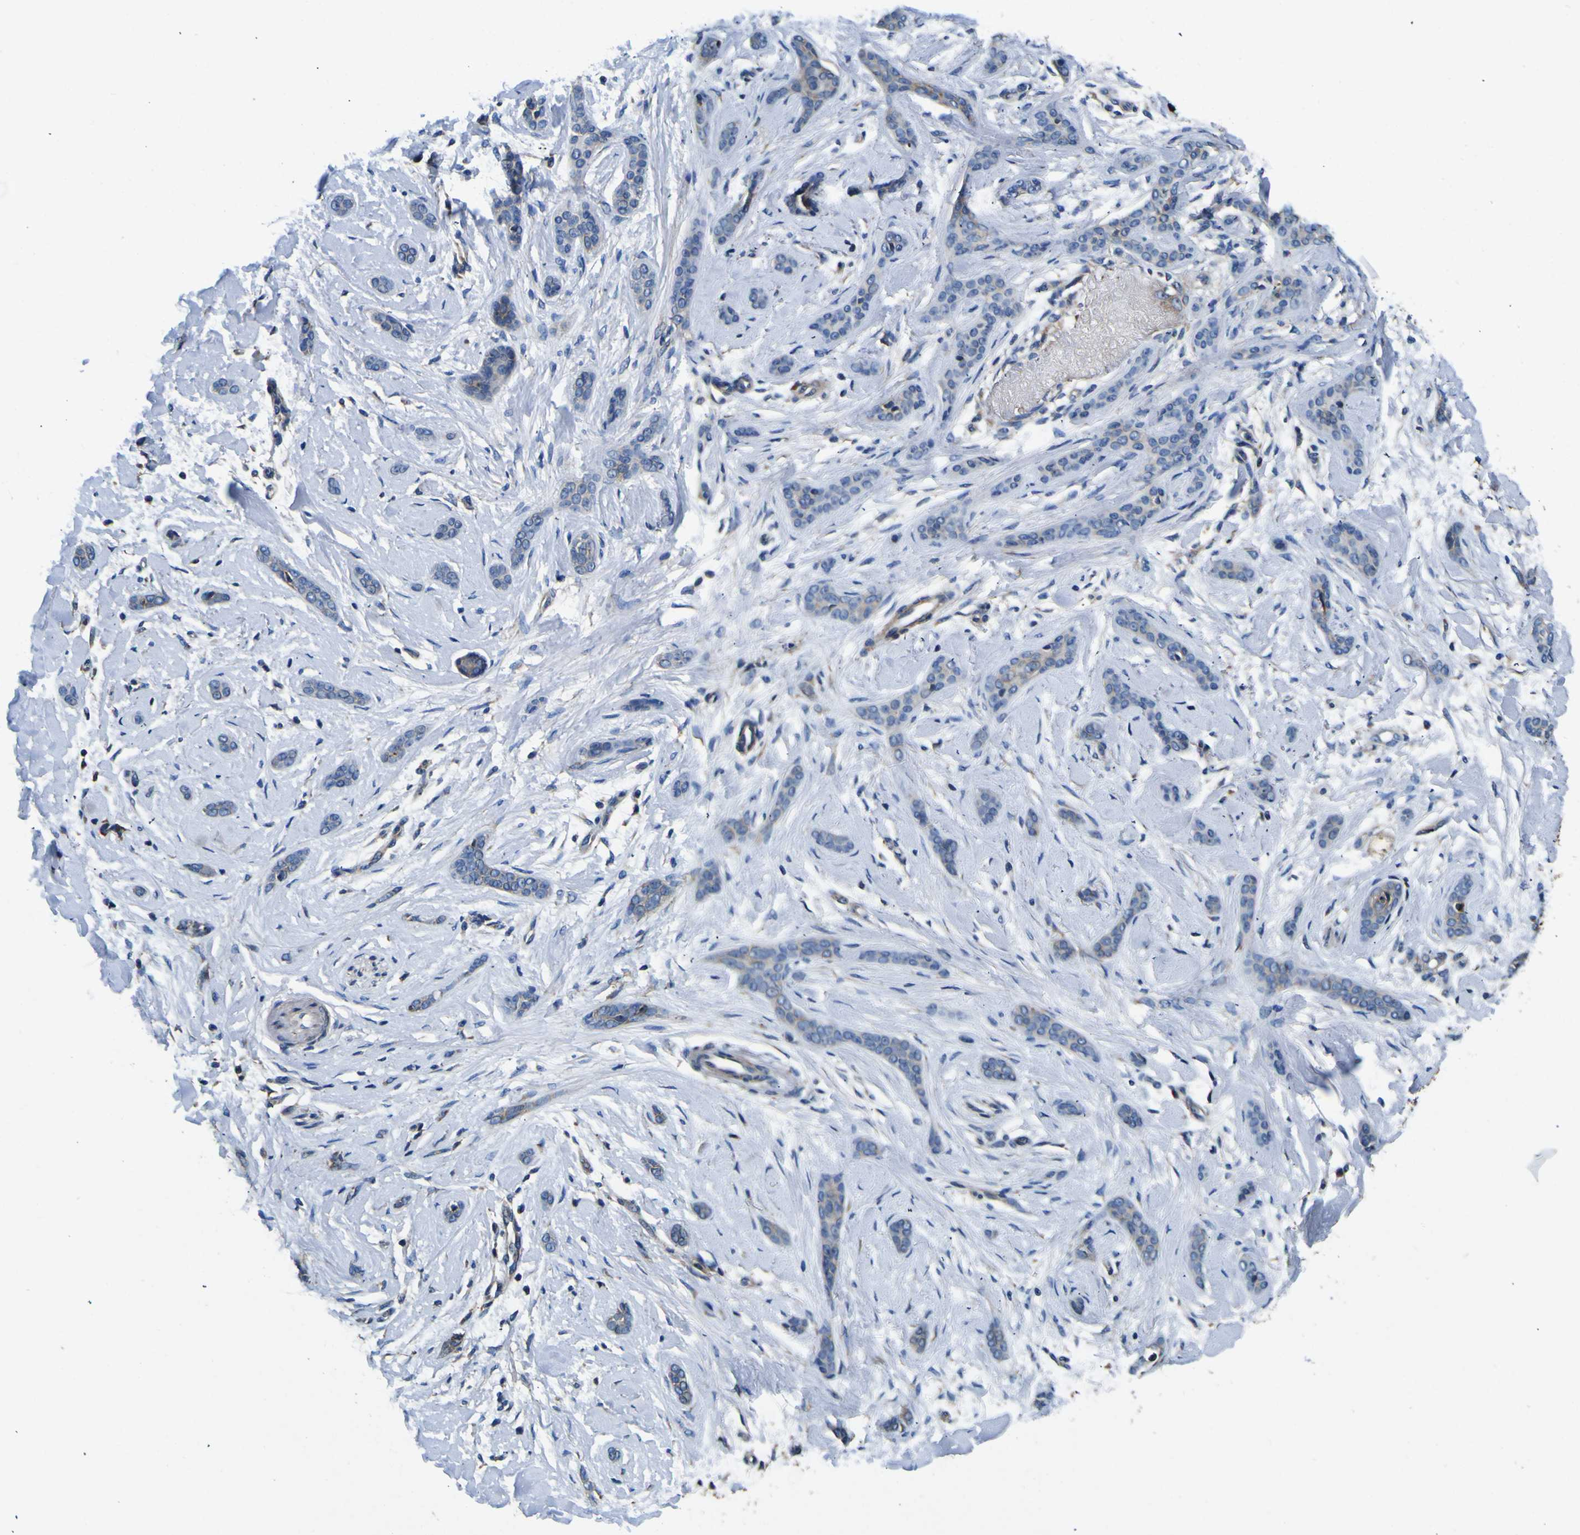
{"staining": {"intensity": "weak", "quantity": "25%-75%", "location": "cytoplasmic/membranous"}, "tissue": "skin cancer", "cell_type": "Tumor cells", "image_type": "cancer", "snomed": [{"axis": "morphology", "description": "Basal cell carcinoma"}, {"axis": "morphology", "description": "Adnexal tumor, benign"}, {"axis": "topography", "description": "Skin"}], "caption": "Immunohistochemical staining of human skin cancer demonstrates low levels of weak cytoplasmic/membranous protein staining in about 25%-75% of tumor cells.", "gene": "INPP5A", "patient": {"sex": "female", "age": 42}}